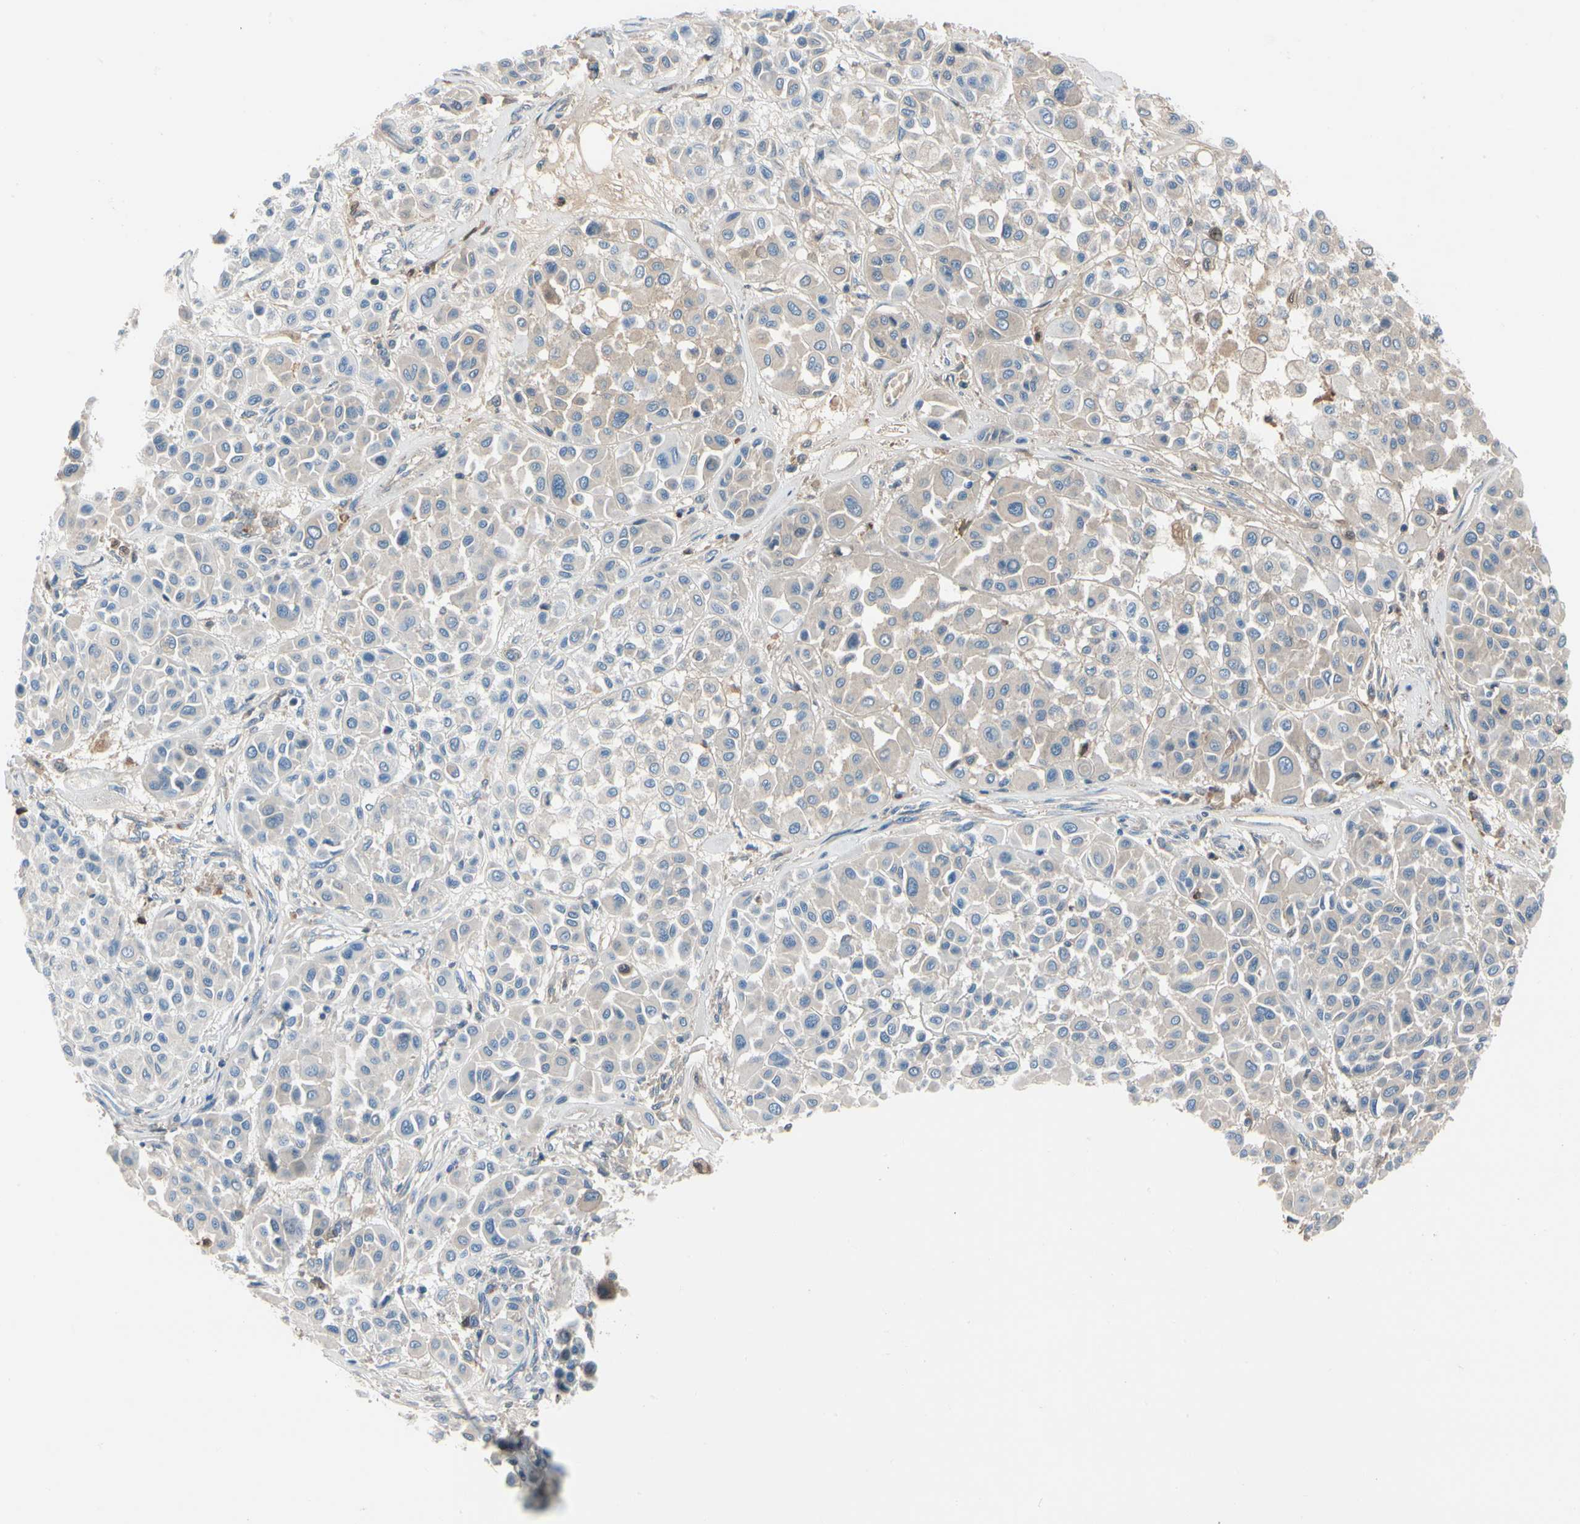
{"staining": {"intensity": "negative", "quantity": "none", "location": "none"}, "tissue": "melanoma", "cell_type": "Tumor cells", "image_type": "cancer", "snomed": [{"axis": "morphology", "description": "Malignant melanoma, Metastatic site"}, {"axis": "topography", "description": "Soft tissue"}], "caption": "Tumor cells are negative for protein expression in human malignant melanoma (metastatic site).", "gene": "HJURP", "patient": {"sex": "male", "age": 41}}